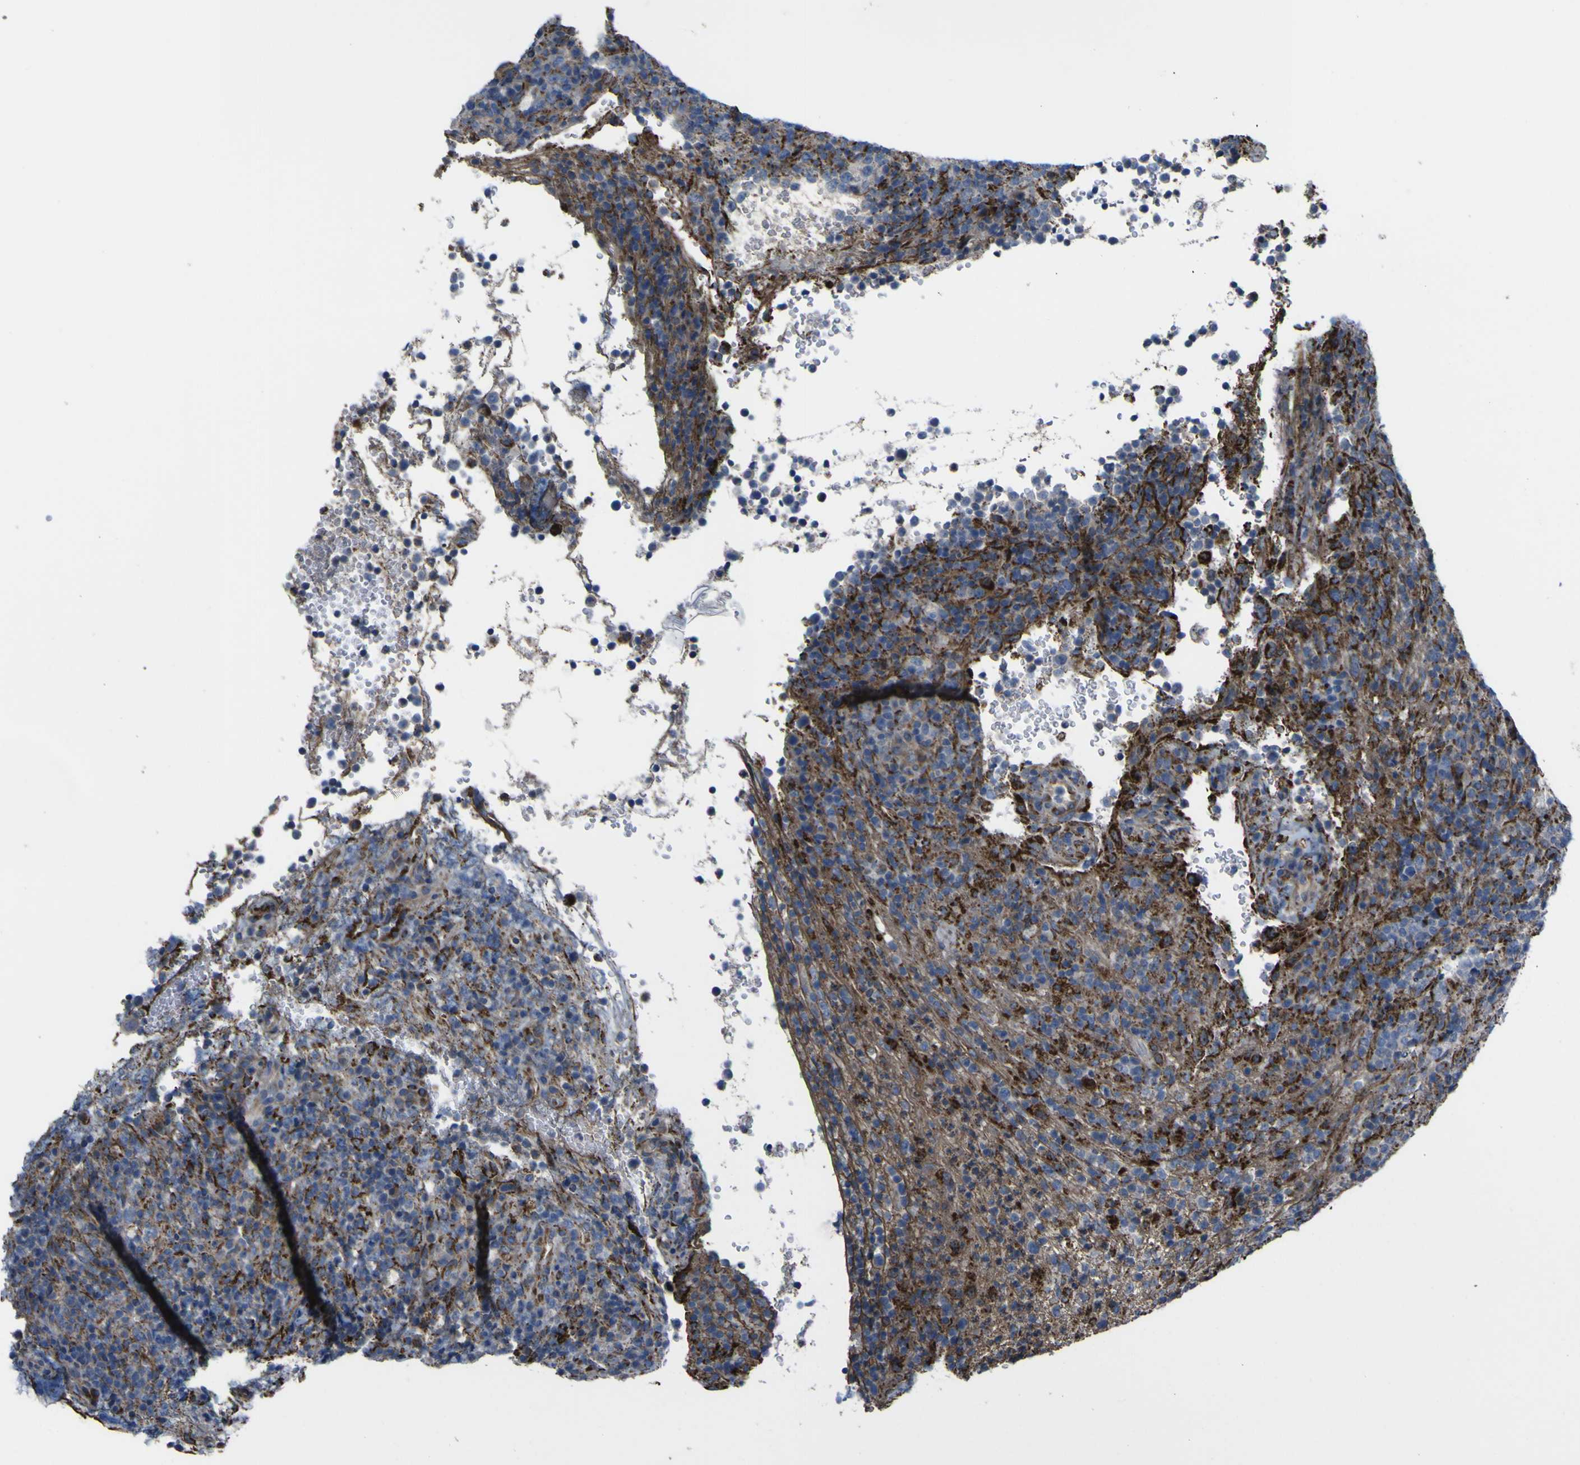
{"staining": {"intensity": "strong", "quantity": "25%-75%", "location": "cytoplasmic/membranous"}, "tissue": "lymphoma", "cell_type": "Tumor cells", "image_type": "cancer", "snomed": [{"axis": "morphology", "description": "Malignant lymphoma, non-Hodgkin's type, High grade"}, {"axis": "topography", "description": "Lymph node"}], "caption": "High-grade malignant lymphoma, non-Hodgkin's type stained with a brown dye exhibits strong cytoplasmic/membranous positive staining in approximately 25%-75% of tumor cells.", "gene": "GPLD1", "patient": {"sex": "female", "age": 76}}